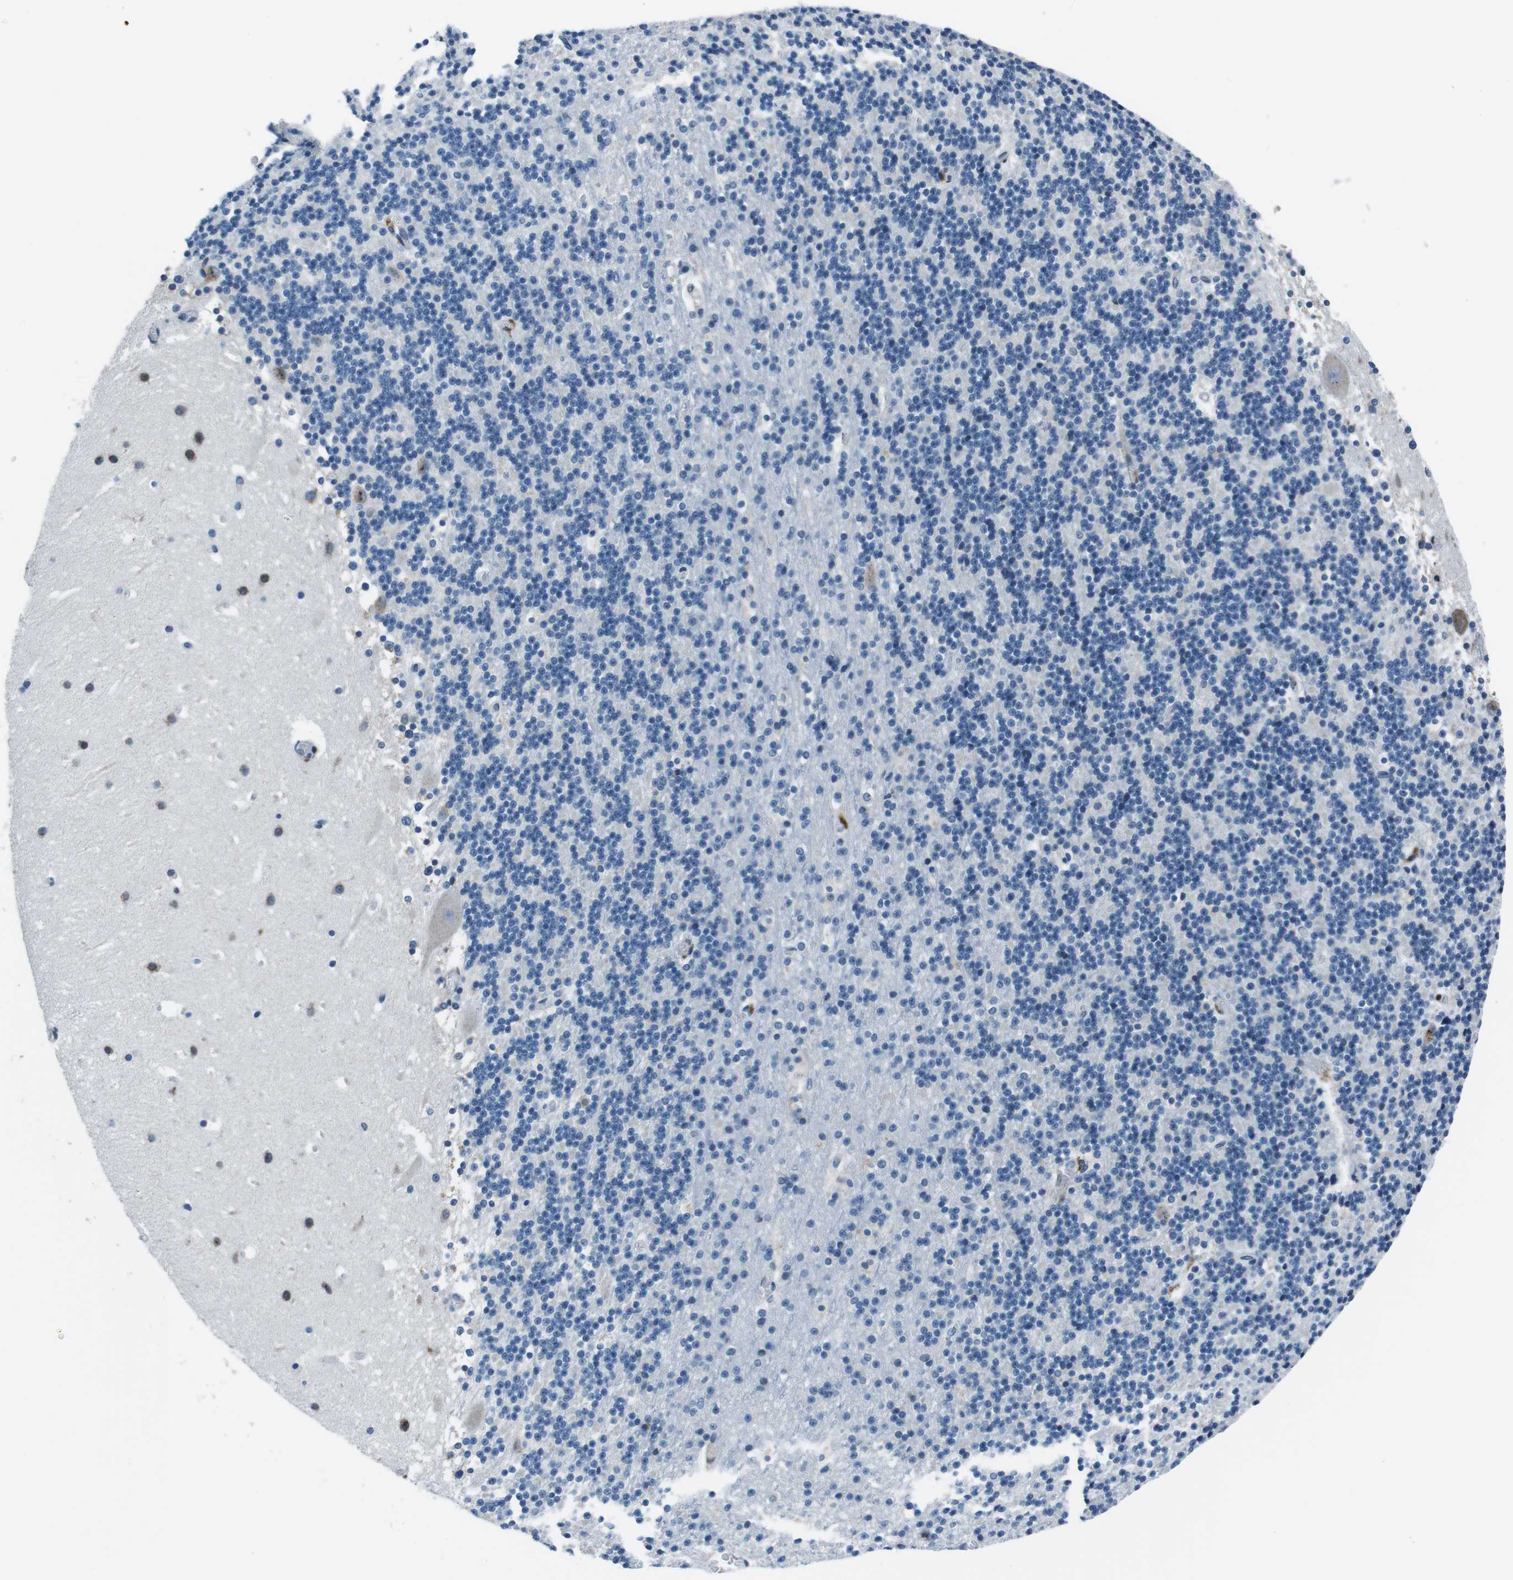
{"staining": {"intensity": "negative", "quantity": "none", "location": "none"}, "tissue": "cerebellum", "cell_type": "Cells in granular layer", "image_type": "normal", "snomed": [{"axis": "morphology", "description": "Normal tissue, NOS"}, {"axis": "topography", "description": "Cerebellum"}], "caption": "Cells in granular layer show no significant positivity in normal cerebellum. The staining was performed using DAB to visualize the protein expression in brown, while the nuclei were stained in blue with hematoxylin (Magnification: 20x).", "gene": "NUCB2", "patient": {"sex": "male", "age": 45}}